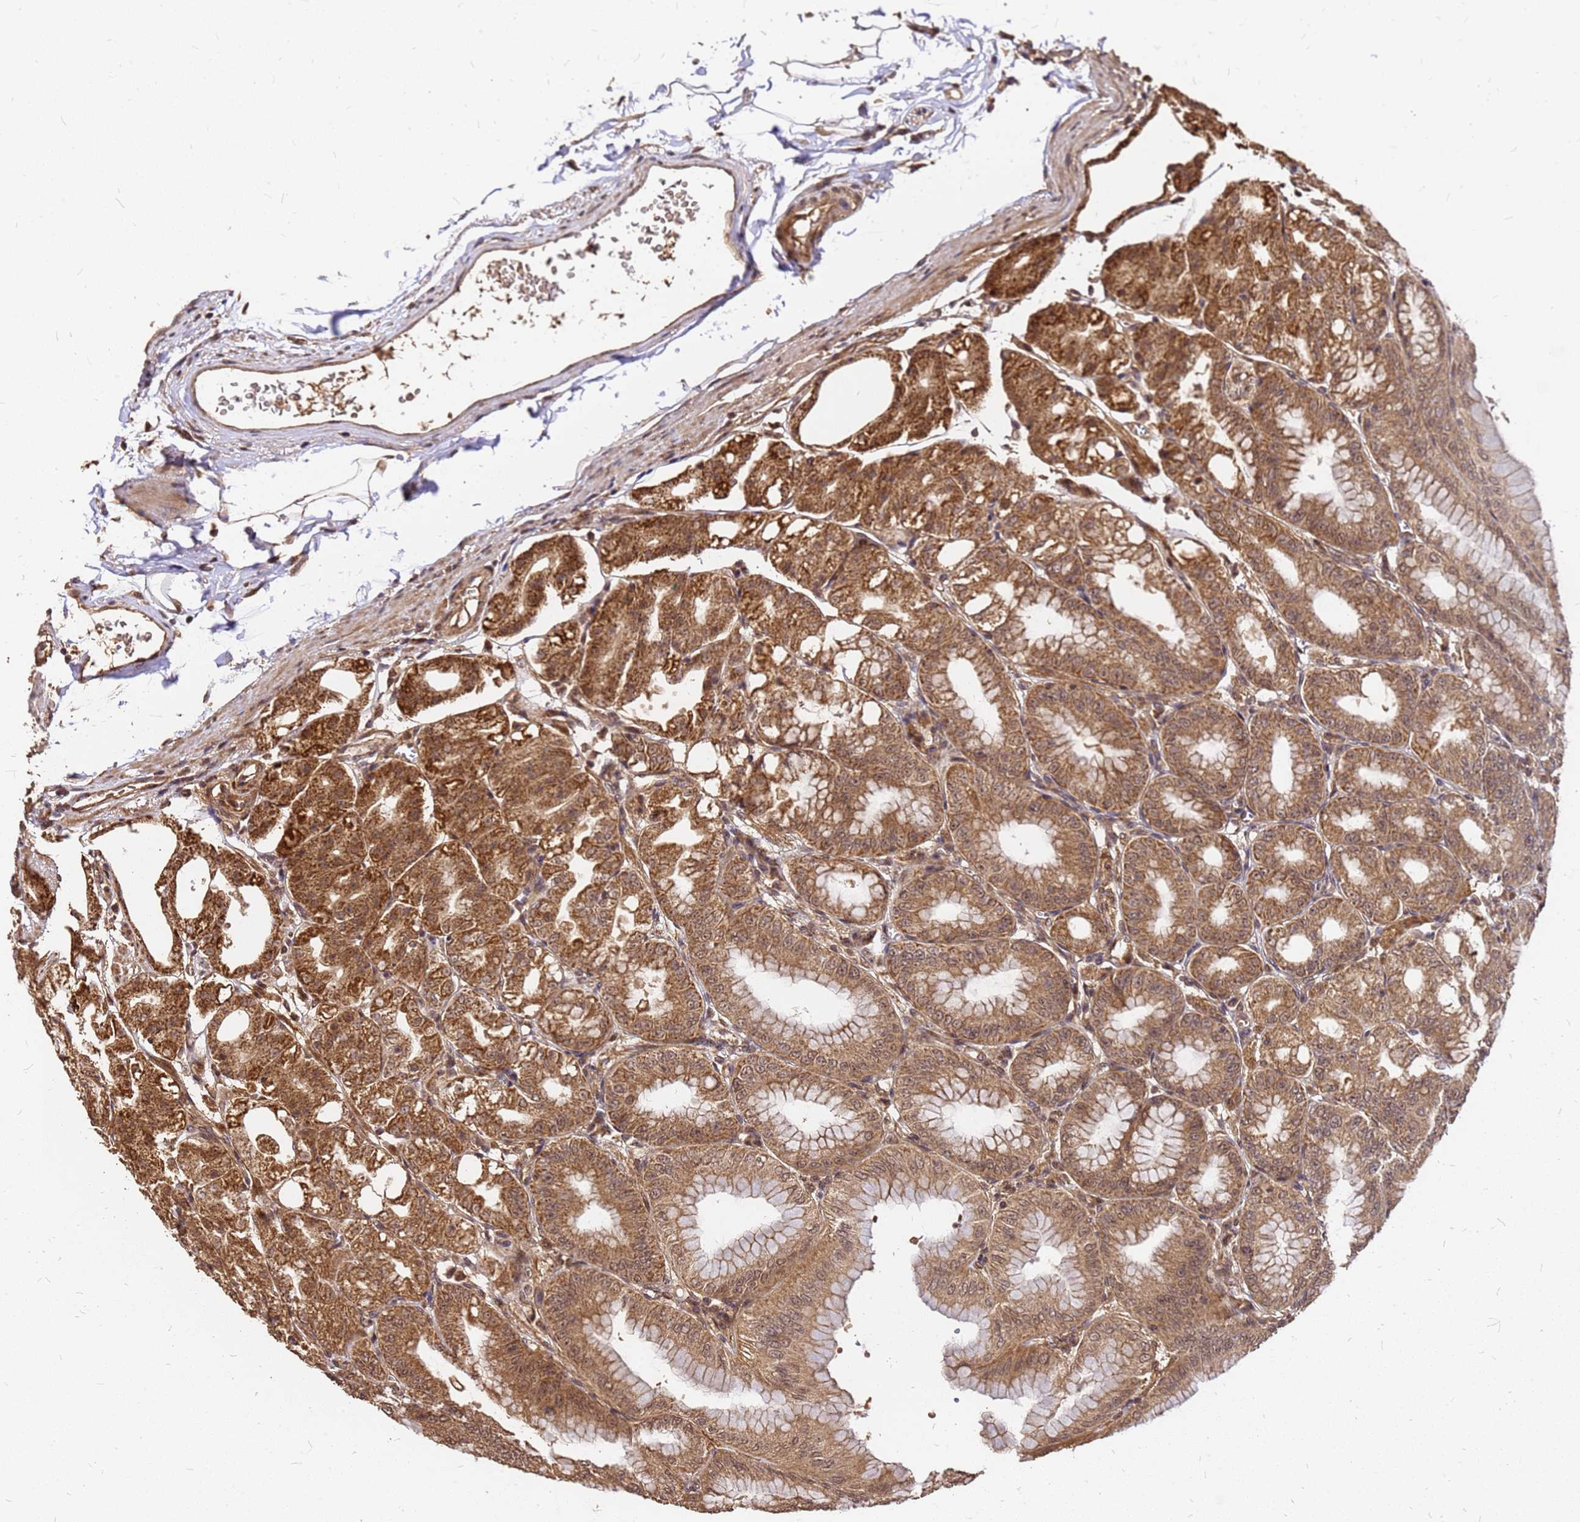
{"staining": {"intensity": "strong", "quantity": ">75%", "location": "cytoplasmic/membranous,nuclear"}, "tissue": "stomach", "cell_type": "Glandular cells", "image_type": "normal", "snomed": [{"axis": "morphology", "description": "Normal tissue, NOS"}, {"axis": "topography", "description": "Stomach, lower"}], "caption": "Immunohistochemistry image of unremarkable human stomach stained for a protein (brown), which reveals high levels of strong cytoplasmic/membranous,nuclear positivity in approximately >75% of glandular cells.", "gene": "GPATCH8", "patient": {"sex": "male", "age": 71}}